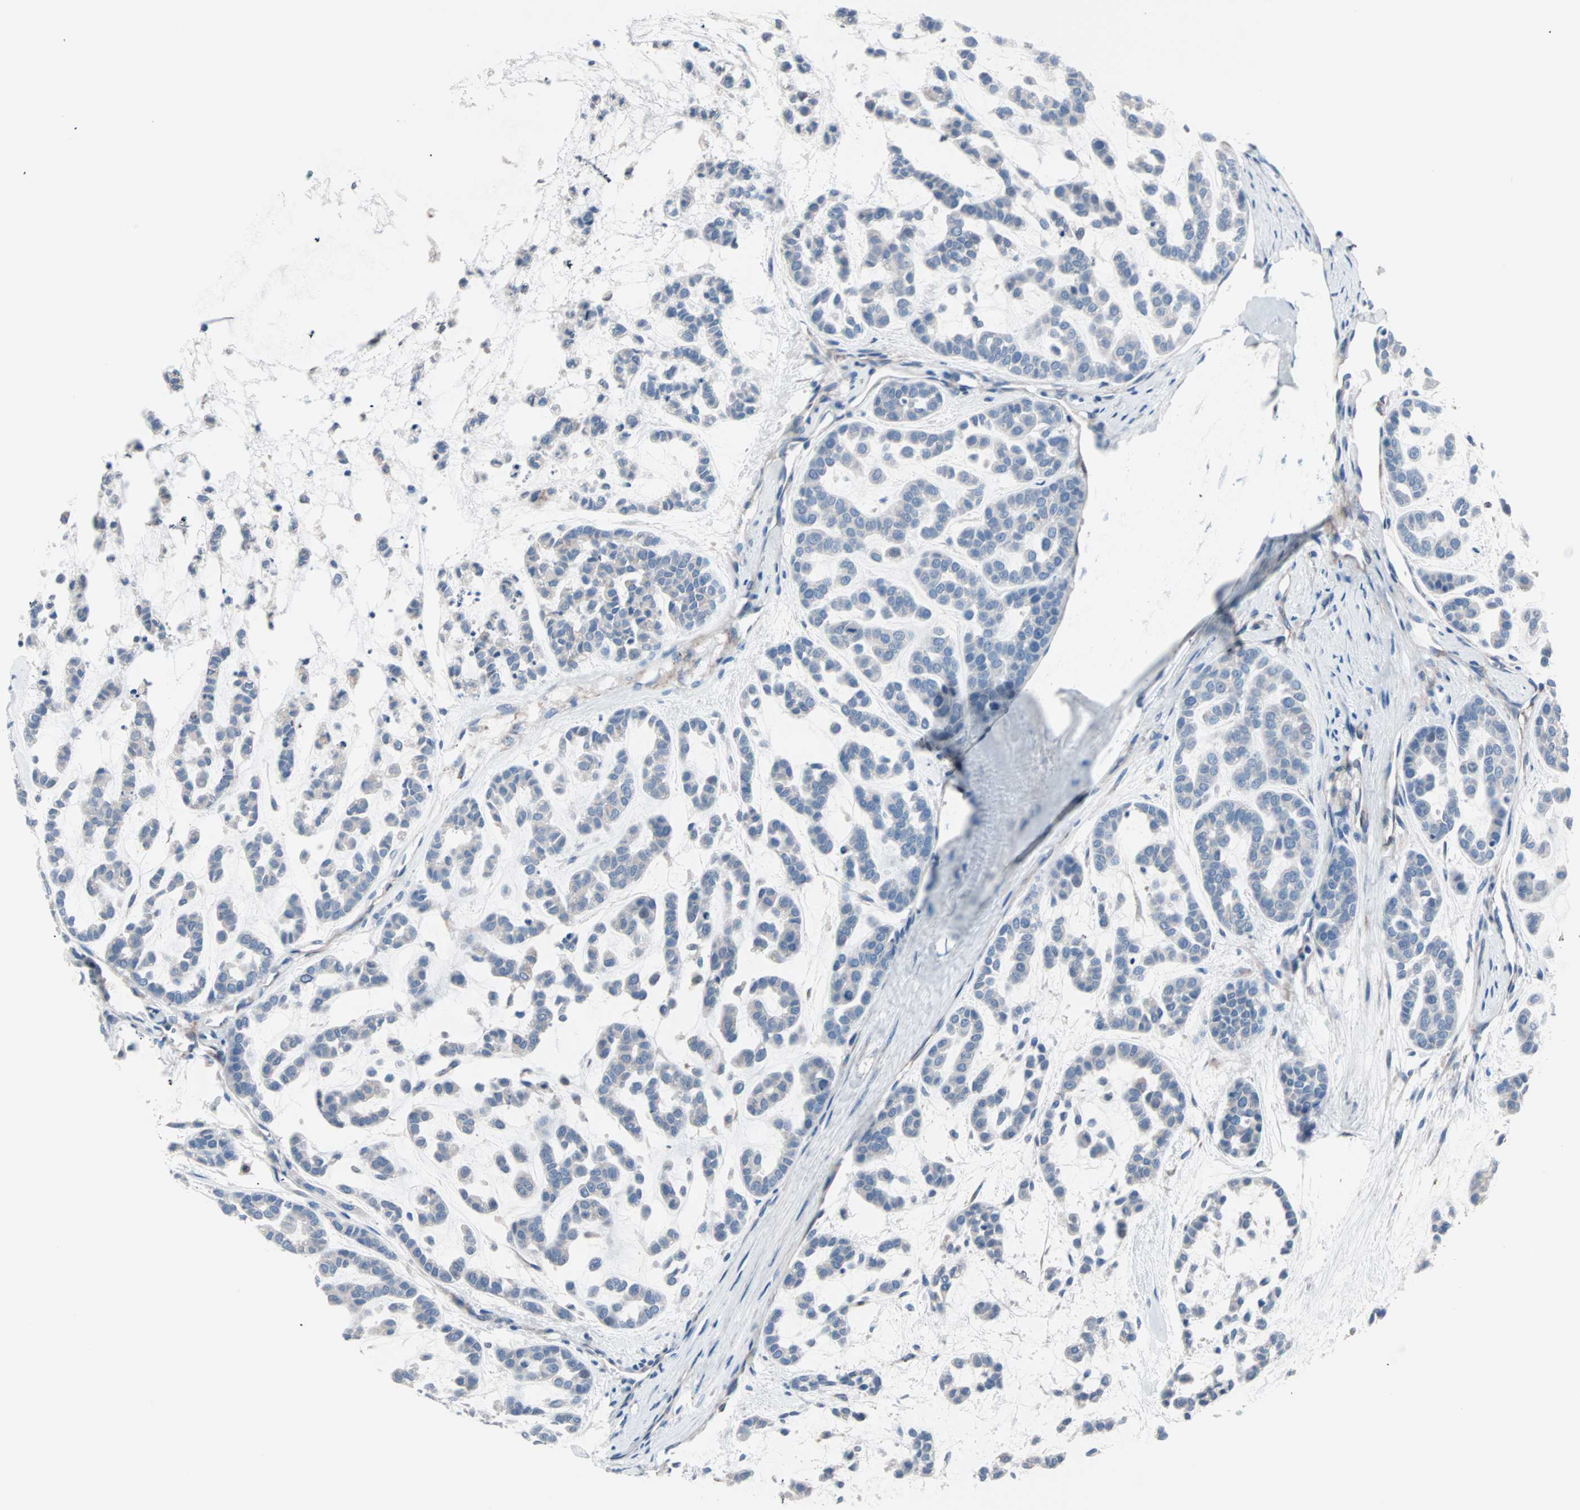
{"staining": {"intensity": "negative", "quantity": "none", "location": "none"}, "tissue": "head and neck cancer", "cell_type": "Tumor cells", "image_type": "cancer", "snomed": [{"axis": "morphology", "description": "Adenocarcinoma, NOS"}, {"axis": "morphology", "description": "Adenoma, NOS"}, {"axis": "topography", "description": "Head-Neck"}], "caption": "IHC micrograph of neoplastic tissue: human head and neck adenoma stained with DAB exhibits no significant protein expression in tumor cells.", "gene": "ULBP1", "patient": {"sex": "female", "age": 55}}